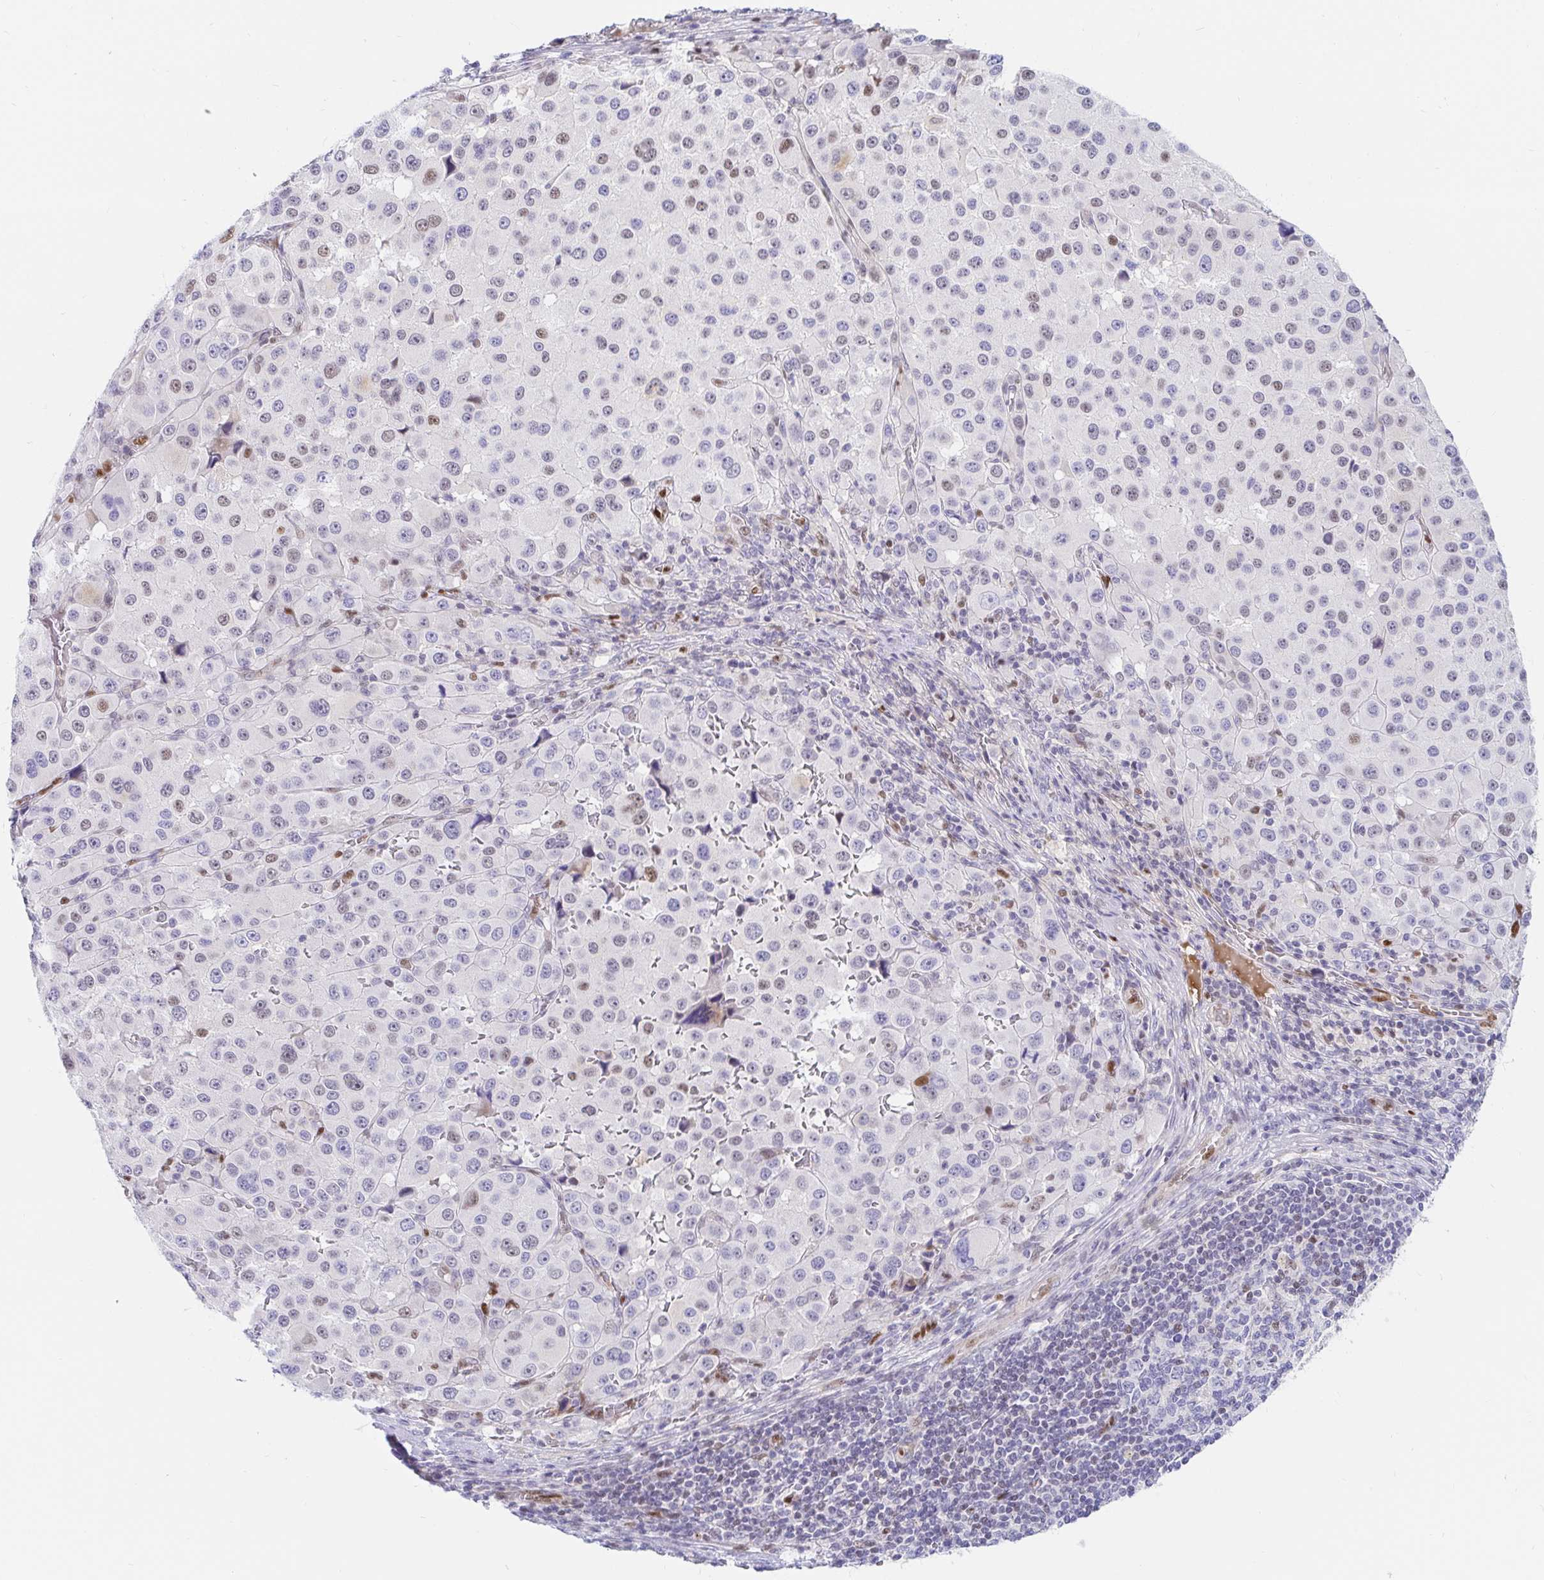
{"staining": {"intensity": "weak", "quantity": "<25%", "location": "nuclear"}, "tissue": "melanoma", "cell_type": "Tumor cells", "image_type": "cancer", "snomed": [{"axis": "morphology", "description": "Malignant melanoma, Metastatic site"}, {"axis": "topography", "description": "Lymph node"}], "caption": "The immunohistochemistry image has no significant staining in tumor cells of malignant melanoma (metastatic site) tissue.", "gene": "HINFP", "patient": {"sex": "female", "age": 65}}